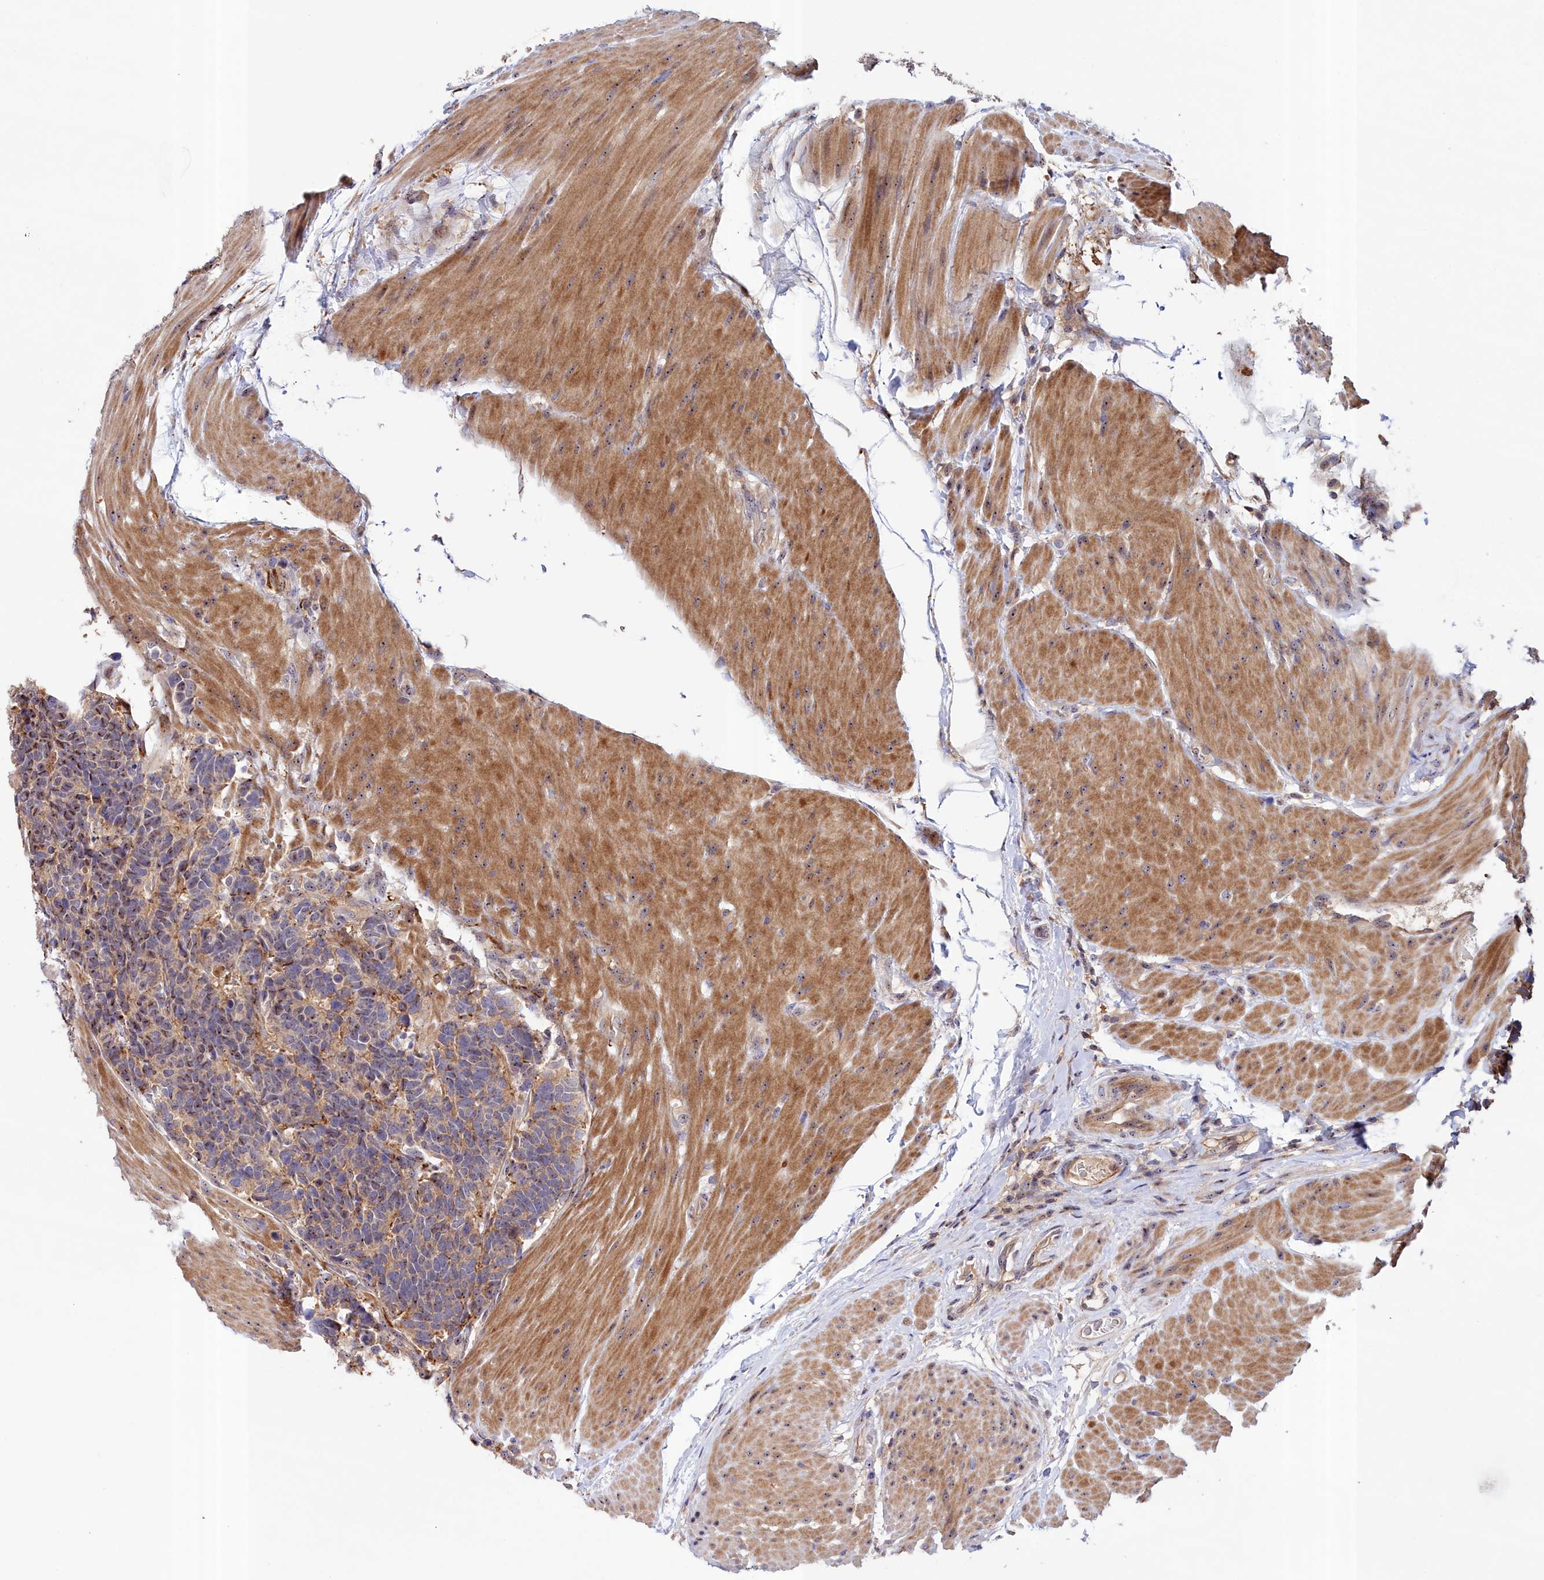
{"staining": {"intensity": "moderate", "quantity": ">75%", "location": "cytoplasmic/membranous"}, "tissue": "carcinoid", "cell_type": "Tumor cells", "image_type": "cancer", "snomed": [{"axis": "morphology", "description": "Carcinoma, NOS"}, {"axis": "morphology", "description": "Carcinoid, malignant, NOS"}, {"axis": "topography", "description": "Urinary bladder"}], "caption": "Carcinoid tissue exhibits moderate cytoplasmic/membranous expression in about >75% of tumor cells, visualized by immunohistochemistry.", "gene": "NEURL4", "patient": {"sex": "male", "age": 57}}